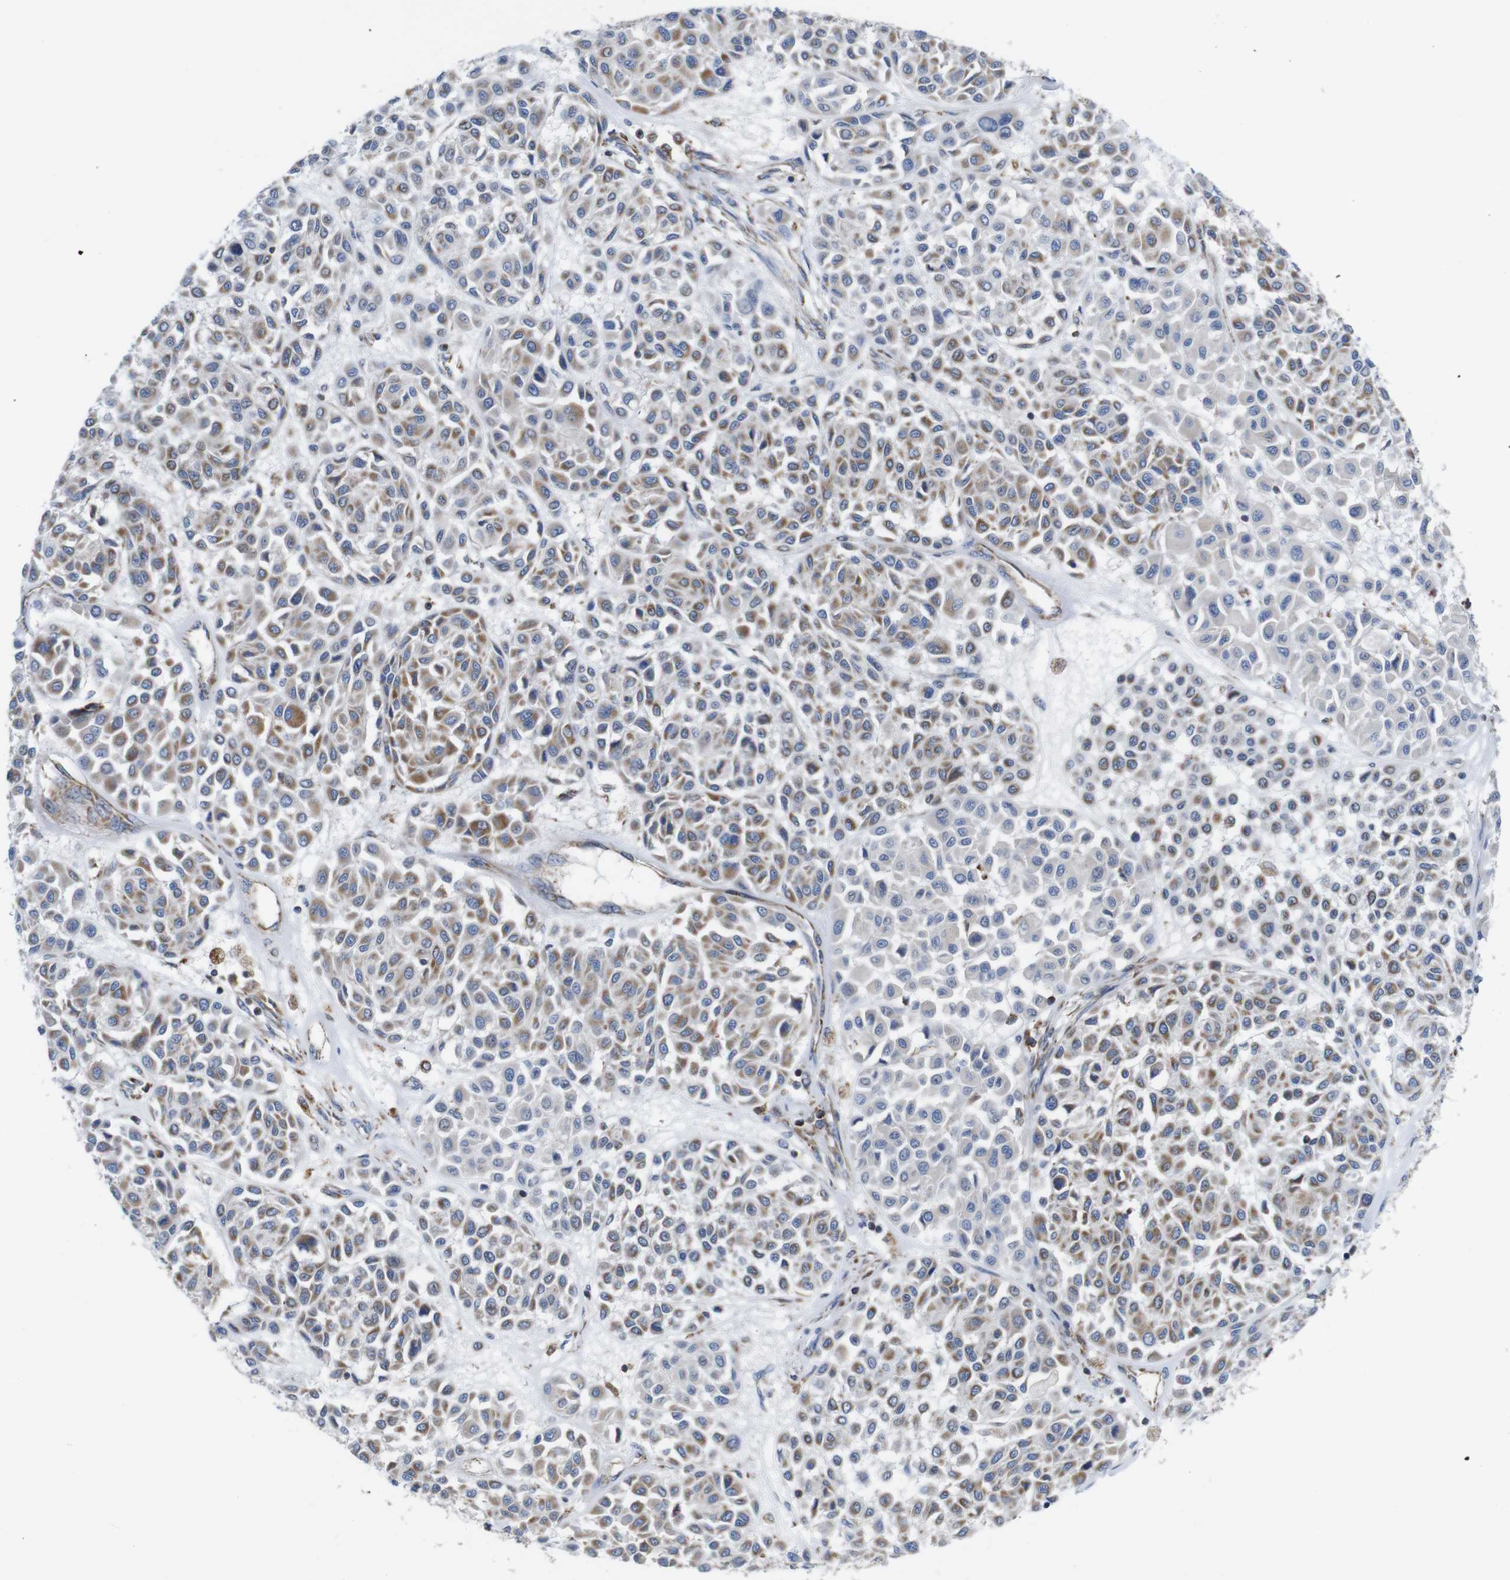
{"staining": {"intensity": "moderate", "quantity": "25%-75%", "location": "cytoplasmic/membranous"}, "tissue": "melanoma", "cell_type": "Tumor cells", "image_type": "cancer", "snomed": [{"axis": "morphology", "description": "Malignant melanoma, Metastatic site"}, {"axis": "topography", "description": "Soft tissue"}], "caption": "Immunohistochemical staining of malignant melanoma (metastatic site) reveals medium levels of moderate cytoplasmic/membranous protein positivity in approximately 25%-75% of tumor cells. Ihc stains the protein in brown and the nuclei are stained blue.", "gene": "PDCD1LG2", "patient": {"sex": "male", "age": 41}}